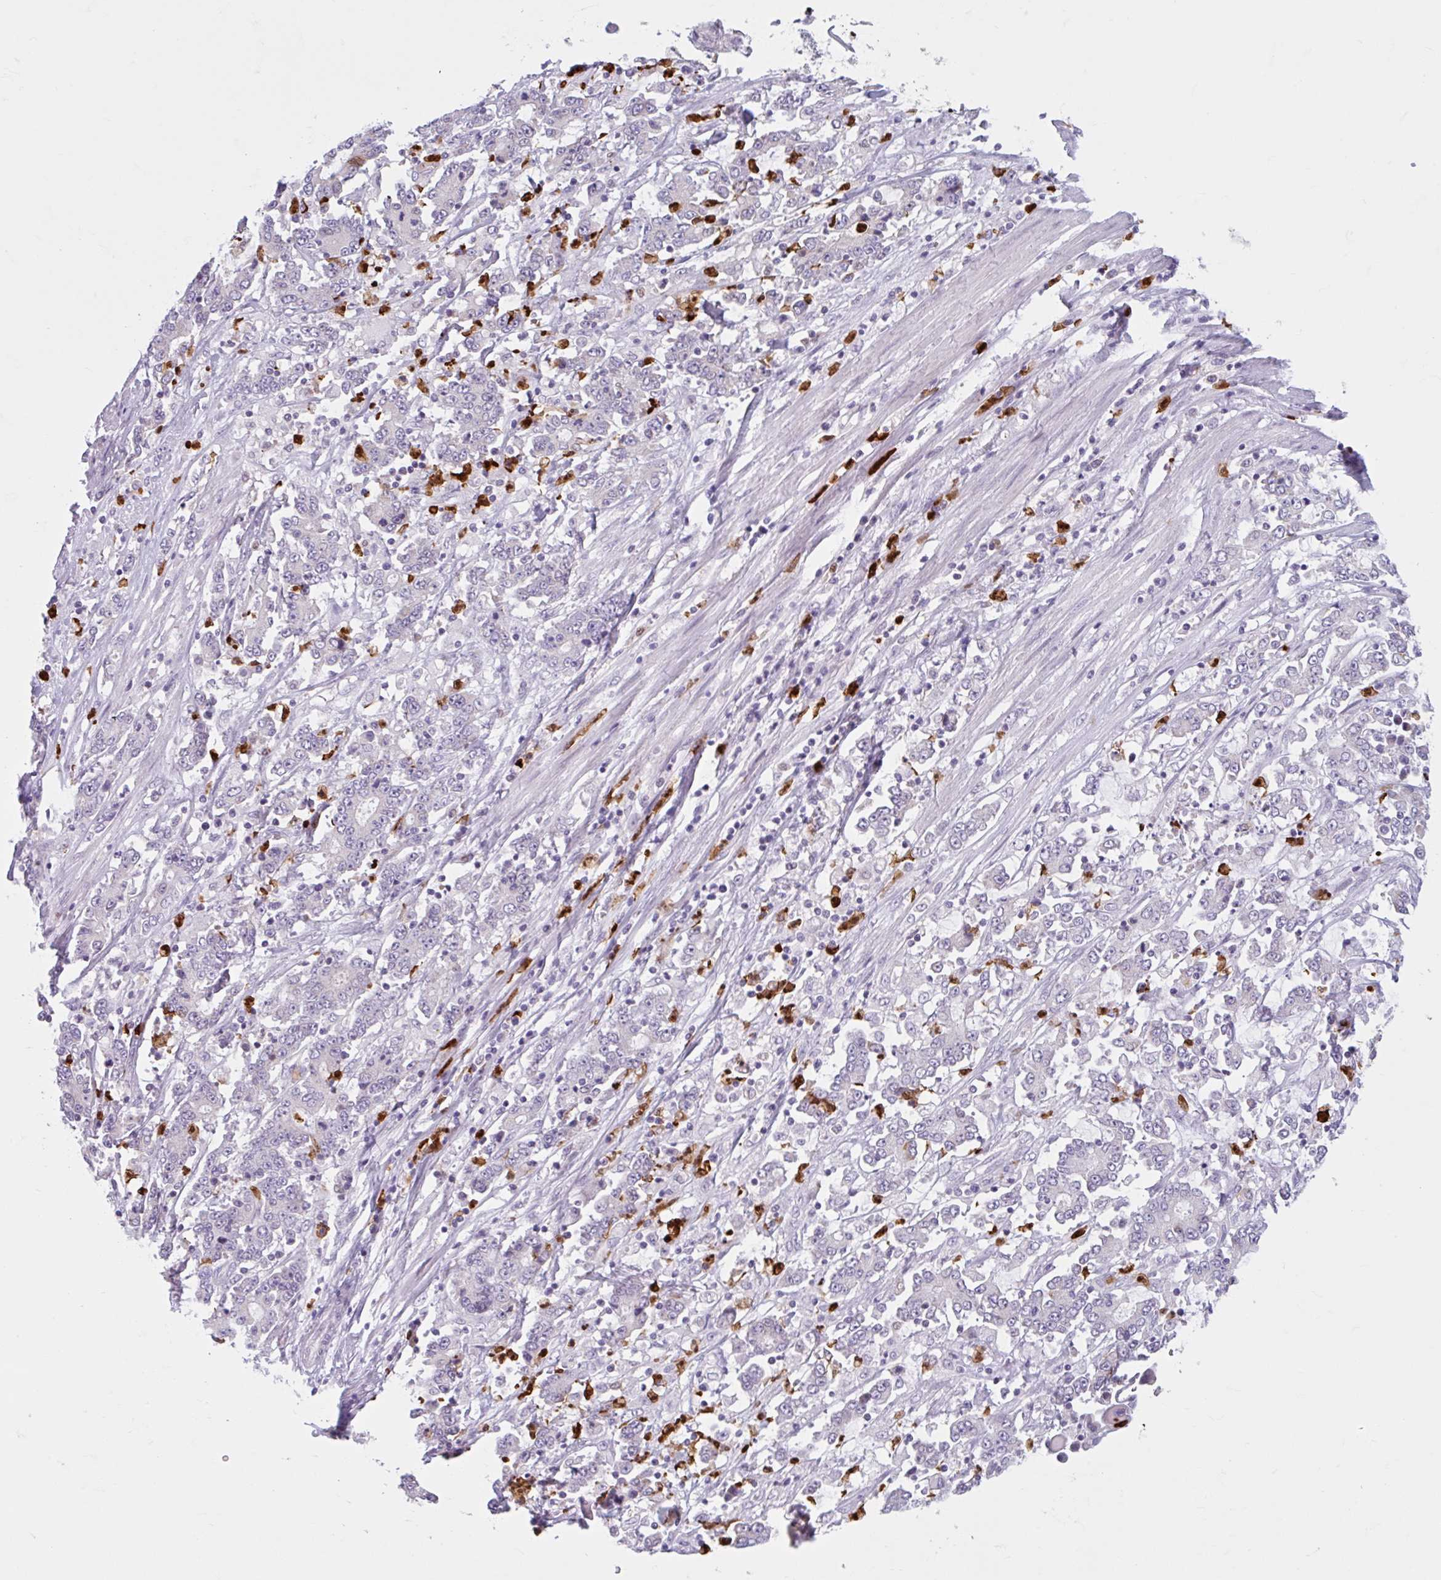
{"staining": {"intensity": "negative", "quantity": "none", "location": "none"}, "tissue": "stomach cancer", "cell_type": "Tumor cells", "image_type": "cancer", "snomed": [{"axis": "morphology", "description": "Adenocarcinoma, NOS"}, {"axis": "topography", "description": "Stomach, upper"}], "caption": "Tumor cells are negative for protein expression in human adenocarcinoma (stomach).", "gene": "CEP120", "patient": {"sex": "male", "age": 68}}